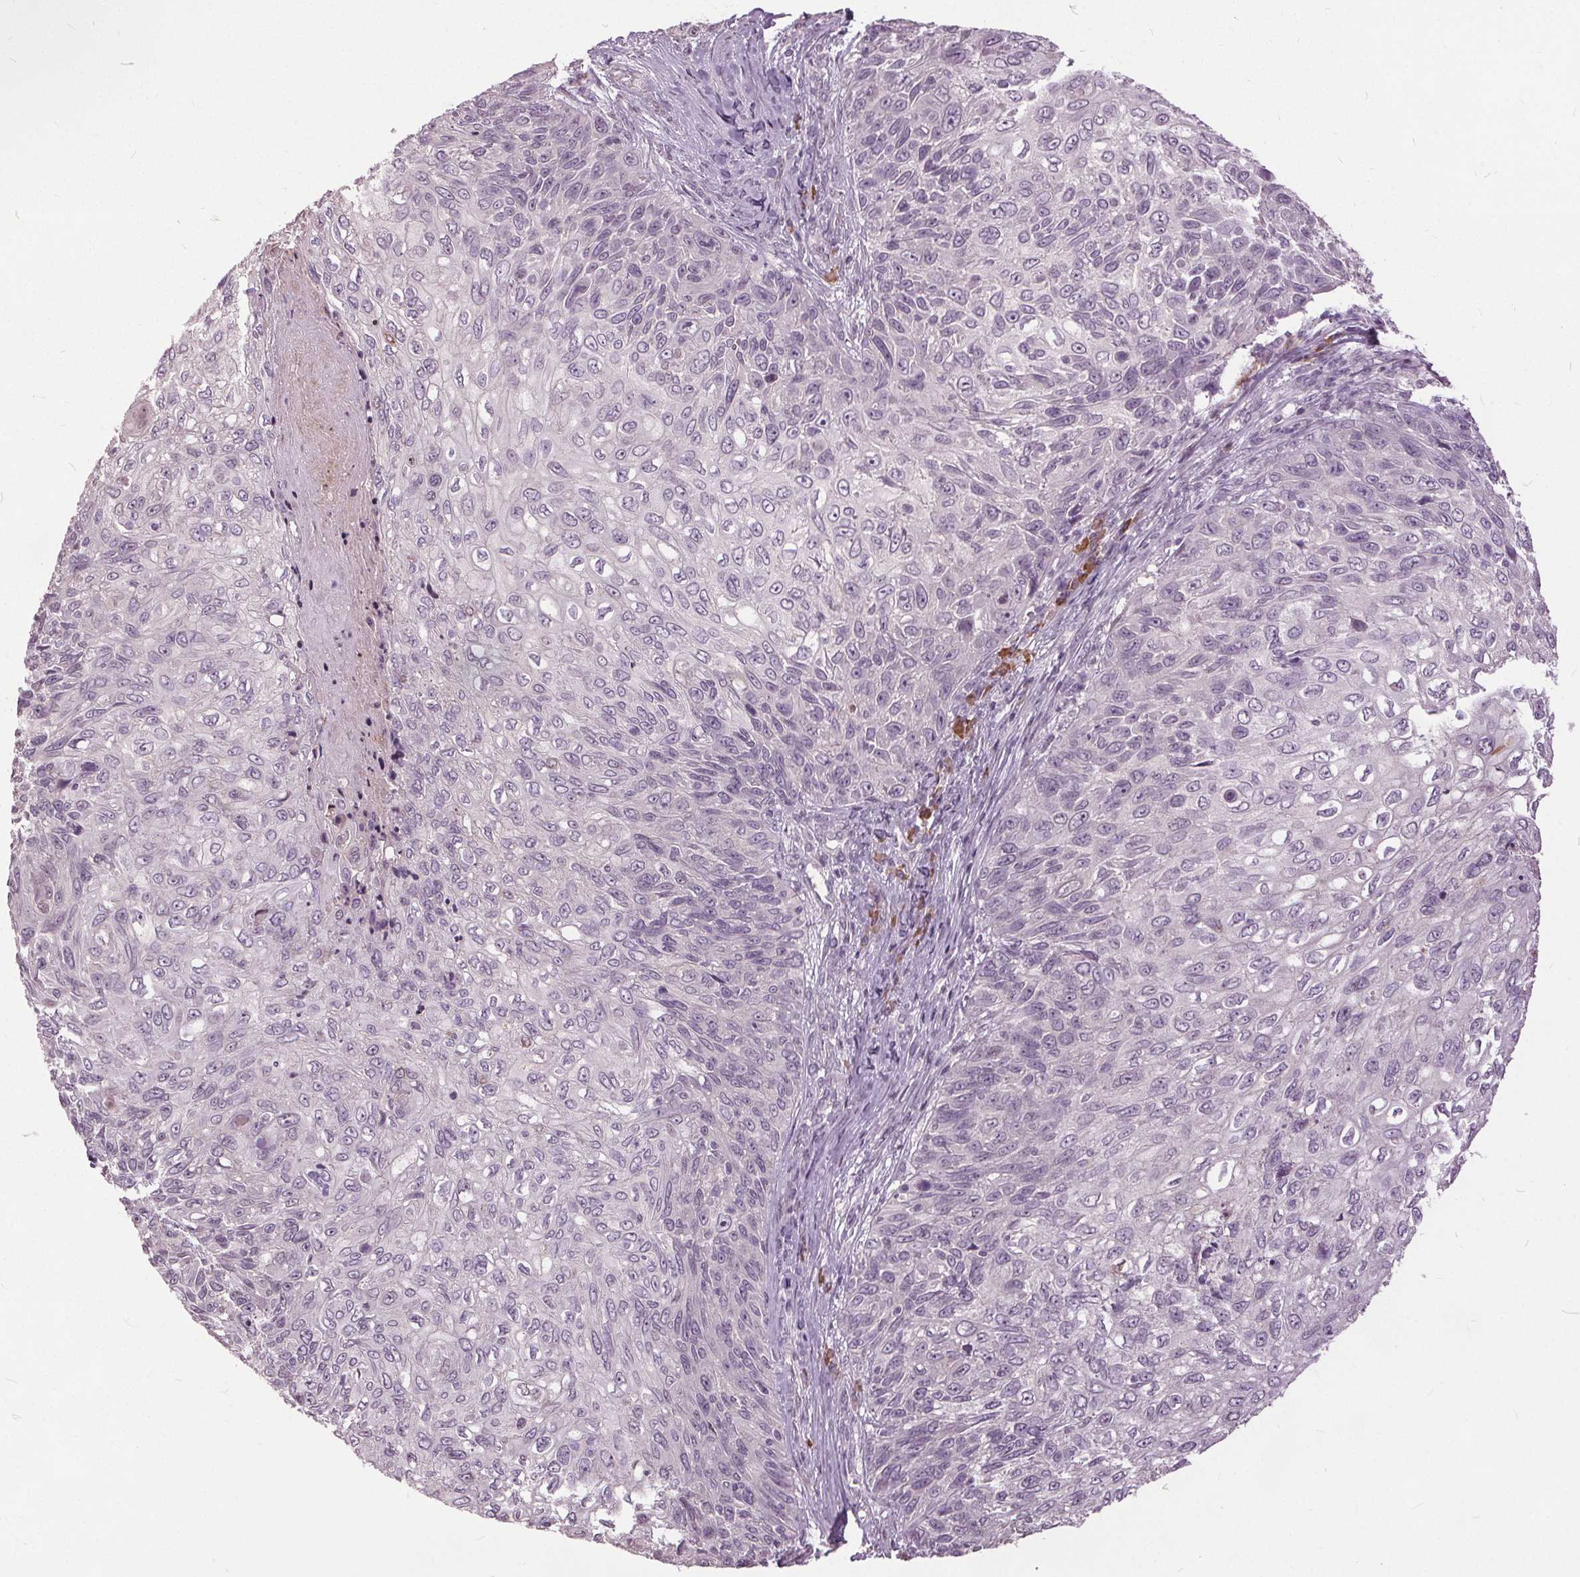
{"staining": {"intensity": "negative", "quantity": "none", "location": "none"}, "tissue": "skin cancer", "cell_type": "Tumor cells", "image_type": "cancer", "snomed": [{"axis": "morphology", "description": "Squamous cell carcinoma, NOS"}, {"axis": "topography", "description": "Skin"}], "caption": "Tumor cells show no significant protein positivity in skin cancer.", "gene": "CXCL16", "patient": {"sex": "male", "age": 92}}